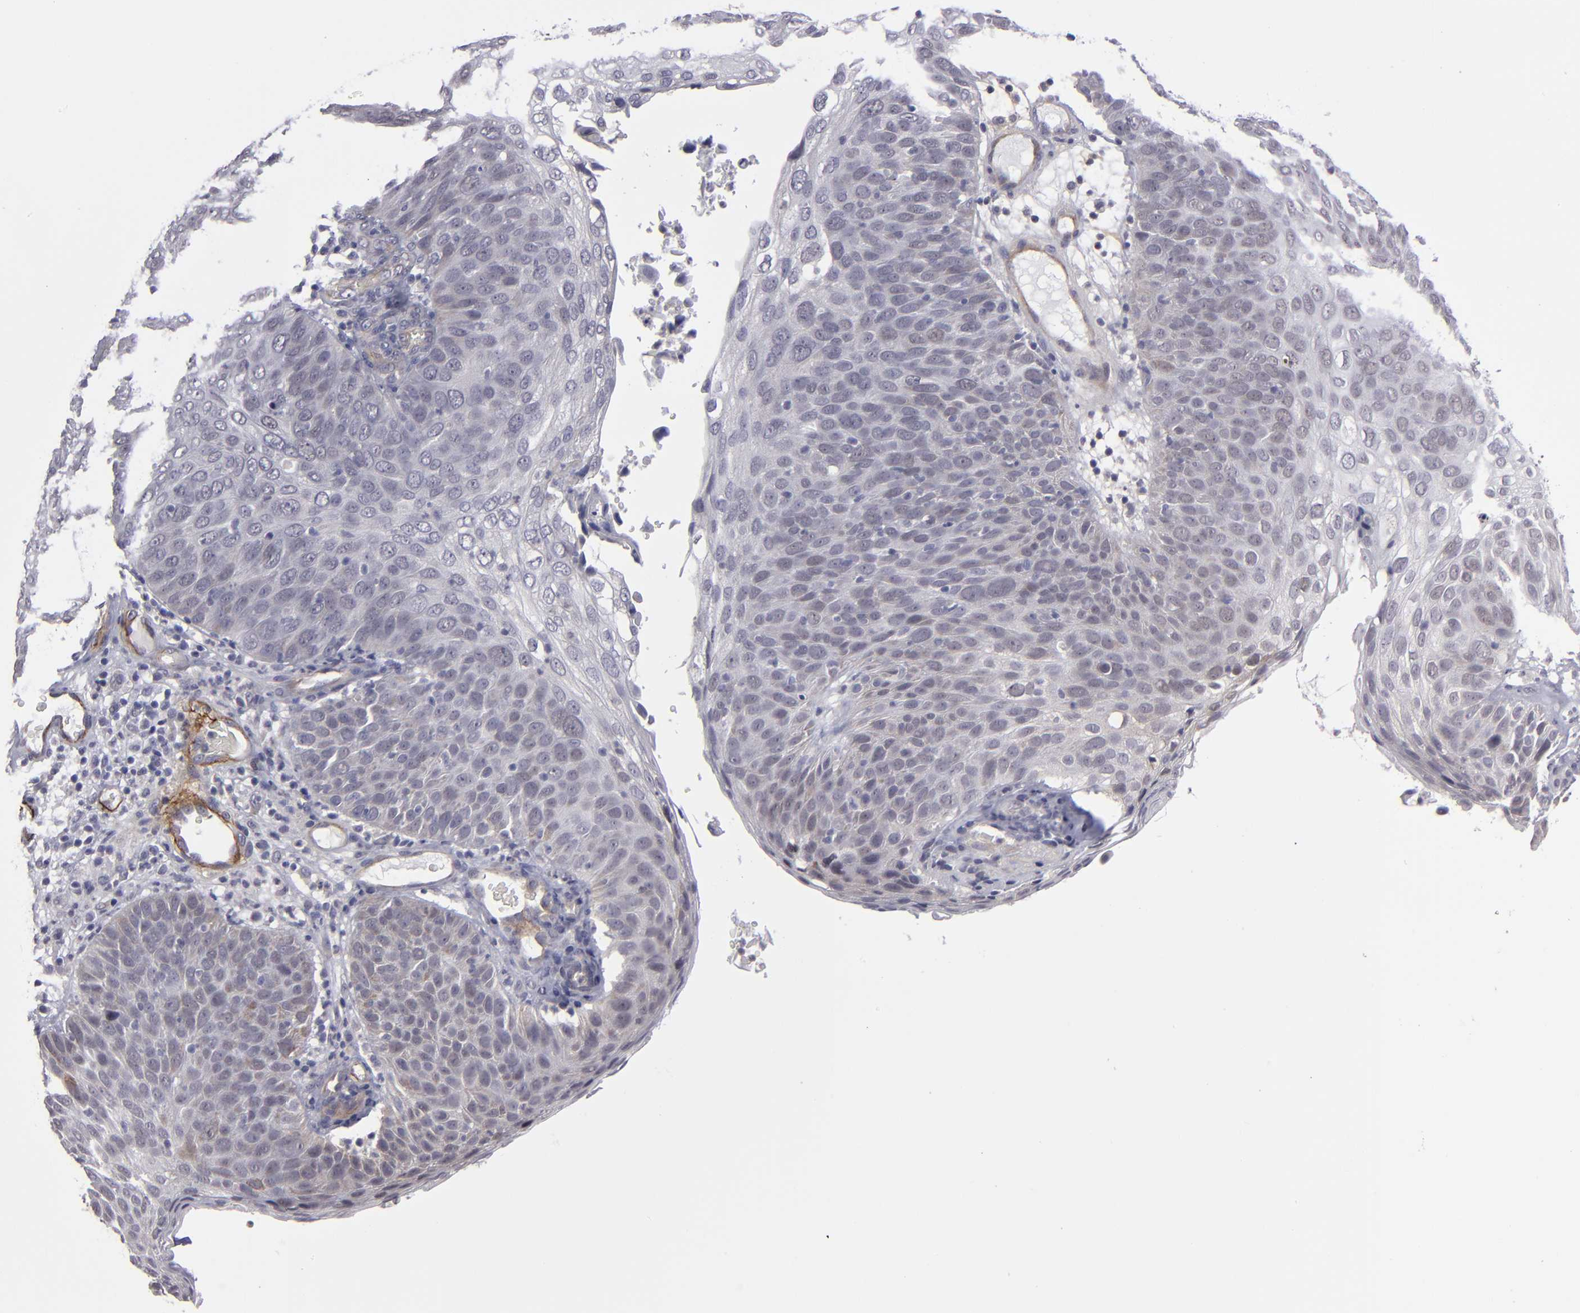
{"staining": {"intensity": "weak", "quantity": "<25%", "location": "cytoplasmic/membranous"}, "tissue": "skin cancer", "cell_type": "Tumor cells", "image_type": "cancer", "snomed": [{"axis": "morphology", "description": "Squamous cell carcinoma, NOS"}, {"axis": "topography", "description": "Skin"}], "caption": "An immunohistochemistry (IHC) histopathology image of skin cancer is shown. There is no staining in tumor cells of skin cancer.", "gene": "ZNF175", "patient": {"sex": "male", "age": 87}}